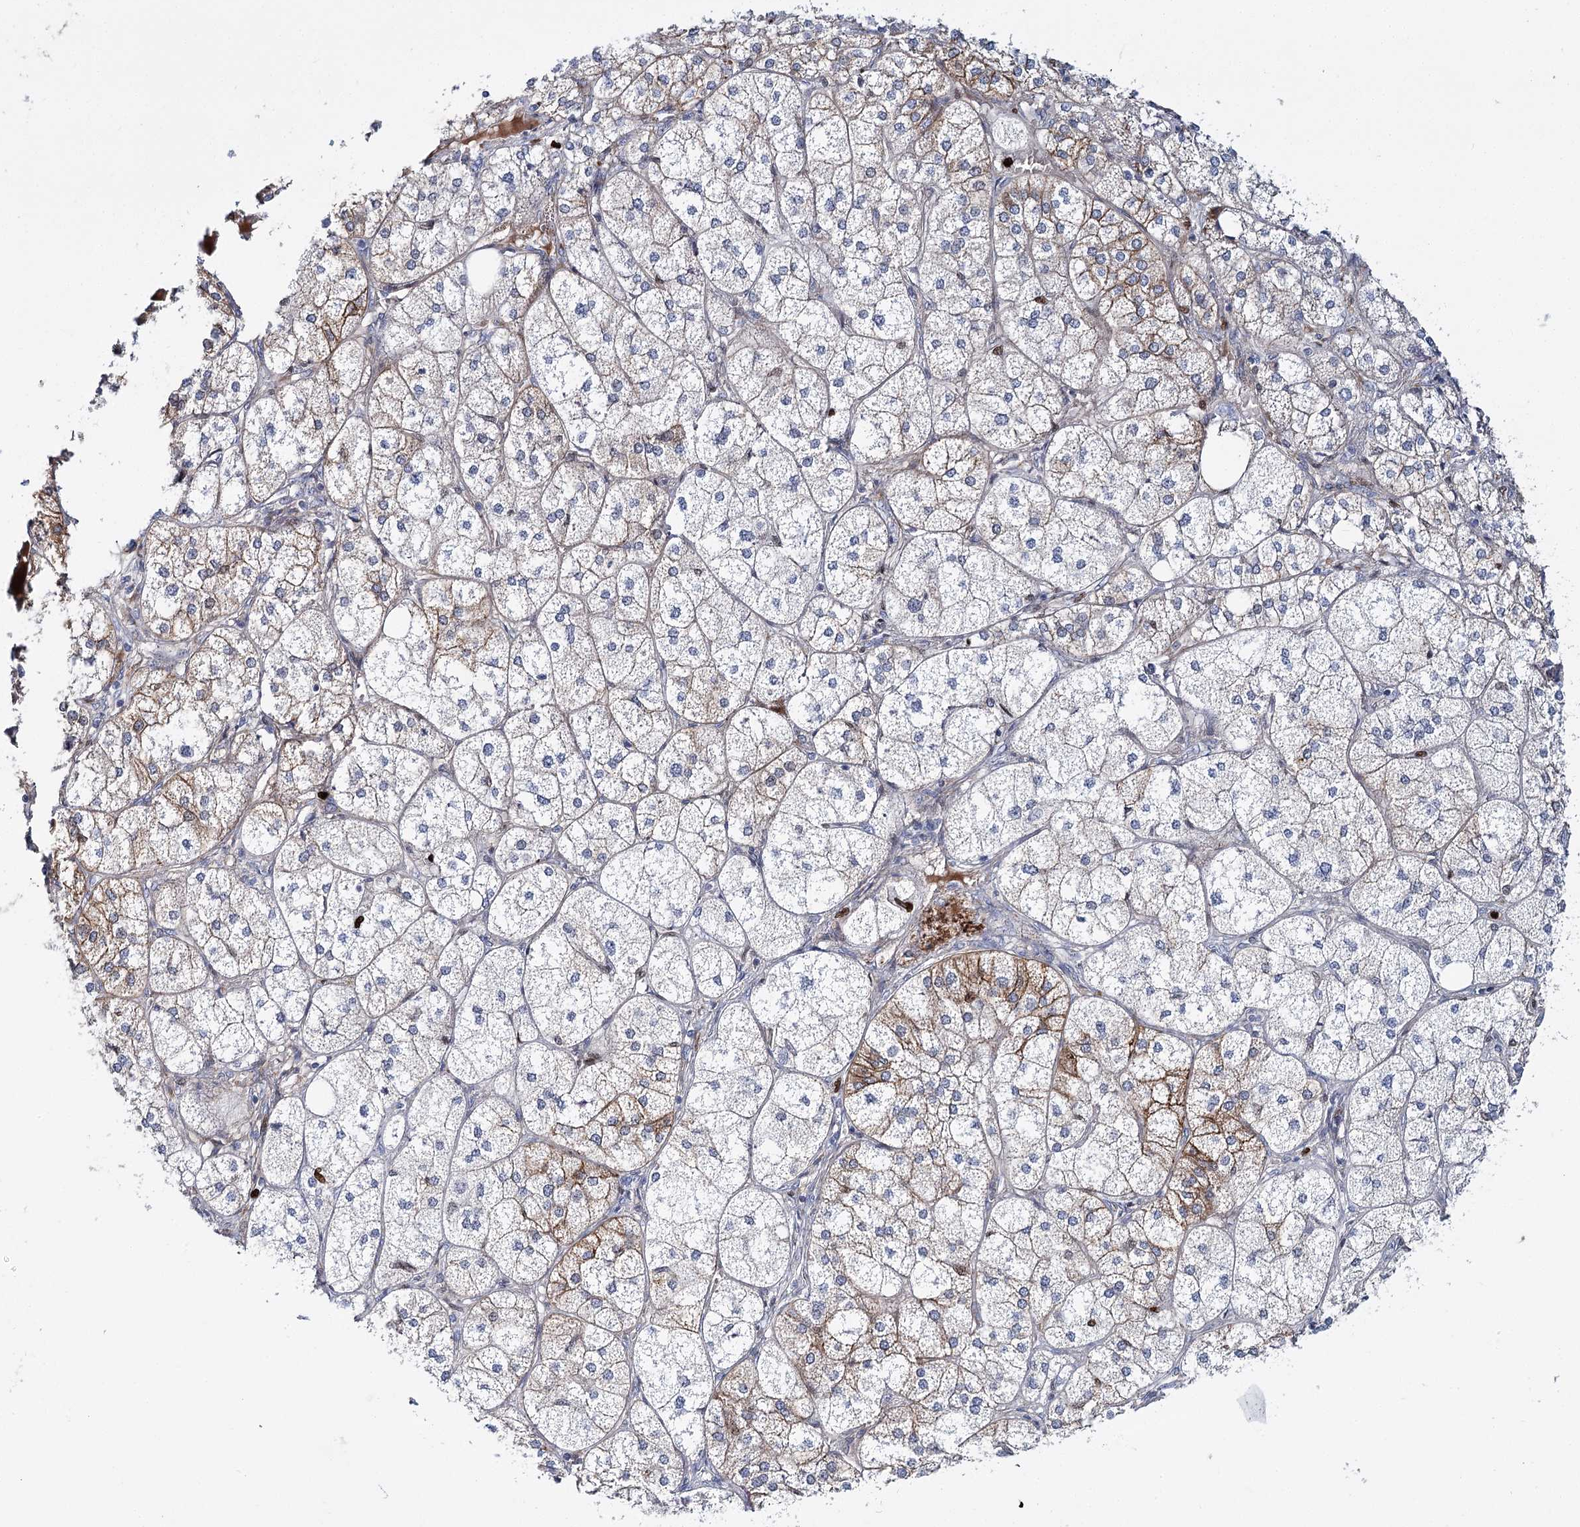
{"staining": {"intensity": "moderate", "quantity": "25%-75%", "location": "cytoplasmic/membranous"}, "tissue": "adrenal gland", "cell_type": "Glandular cells", "image_type": "normal", "snomed": [{"axis": "morphology", "description": "Normal tissue, NOS"}, {"axis": "topography", "description": "Adrenal gland"}], "caption": "Immunohistochemistry (IHC) photomicrograph of benign adrenal gland: human adrenal gland stained using immunohistochemistry (IHC) exhibits medium levels of moderate protein expression localized specifically in the cytoplasmic/membranous of glandular cells, appearing as a cytoplasmic/membranous brown color.", "gene": "C11orf52", "patient": {"sex": "female", "age": 61}}